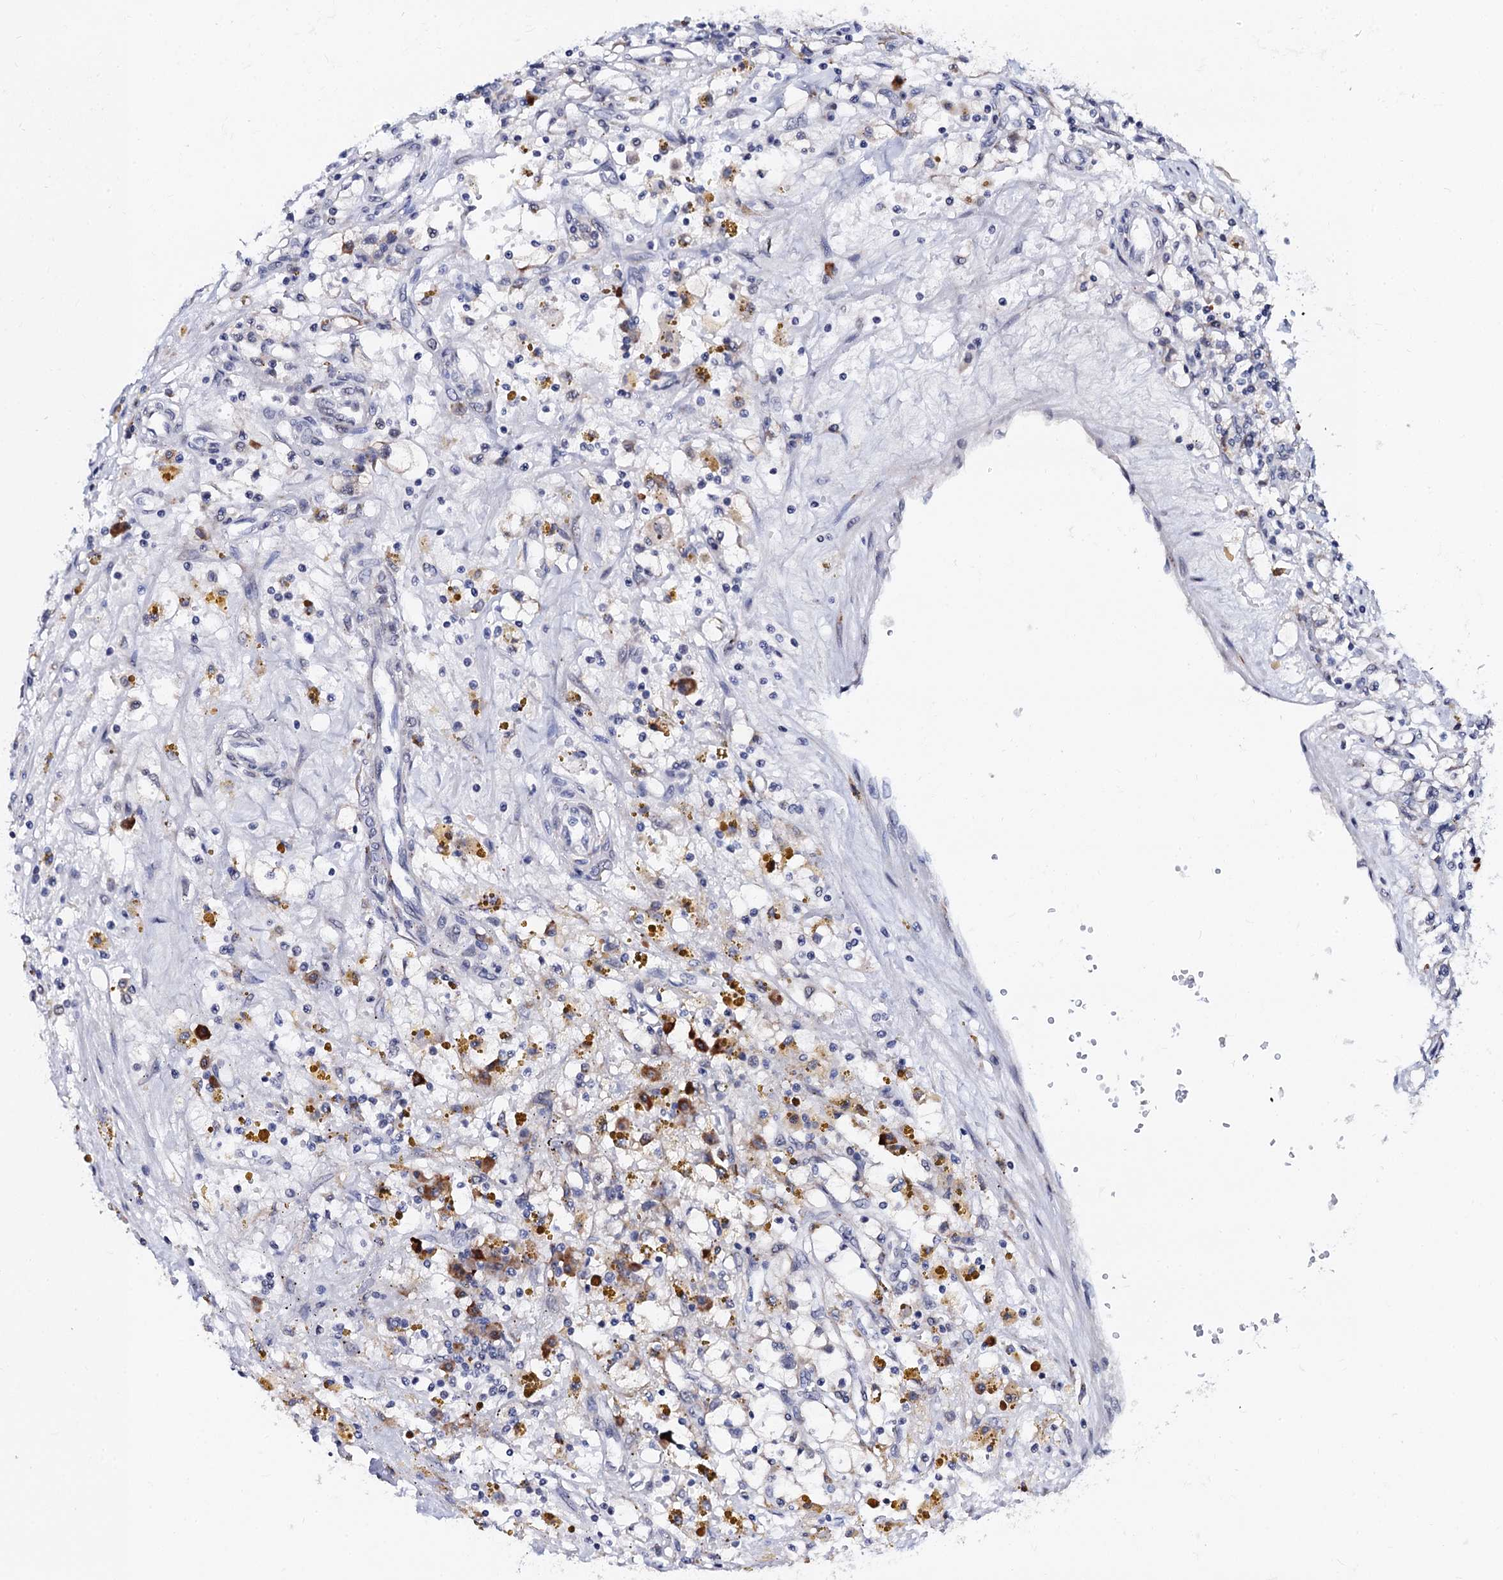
{"staining": {"intensity": "negative", "quantity": "none", "location": "none"}, "tissue": "renal cancer", "cell_type": "Tumor cells", "image_type": "cancer", "snomed": [{"axis": "morphology", "description": "Adenocarcinoma, NOS"}, {"axis": "topography", "description": "Kidney"}], "caption": "Human renal adenocarcinoma stained for a protein using immunohistochemistry (IHC) shows no positivity in tumor cells.", "gene": "SLC7A10", "patient": {"sex": "male", "age": 56}}